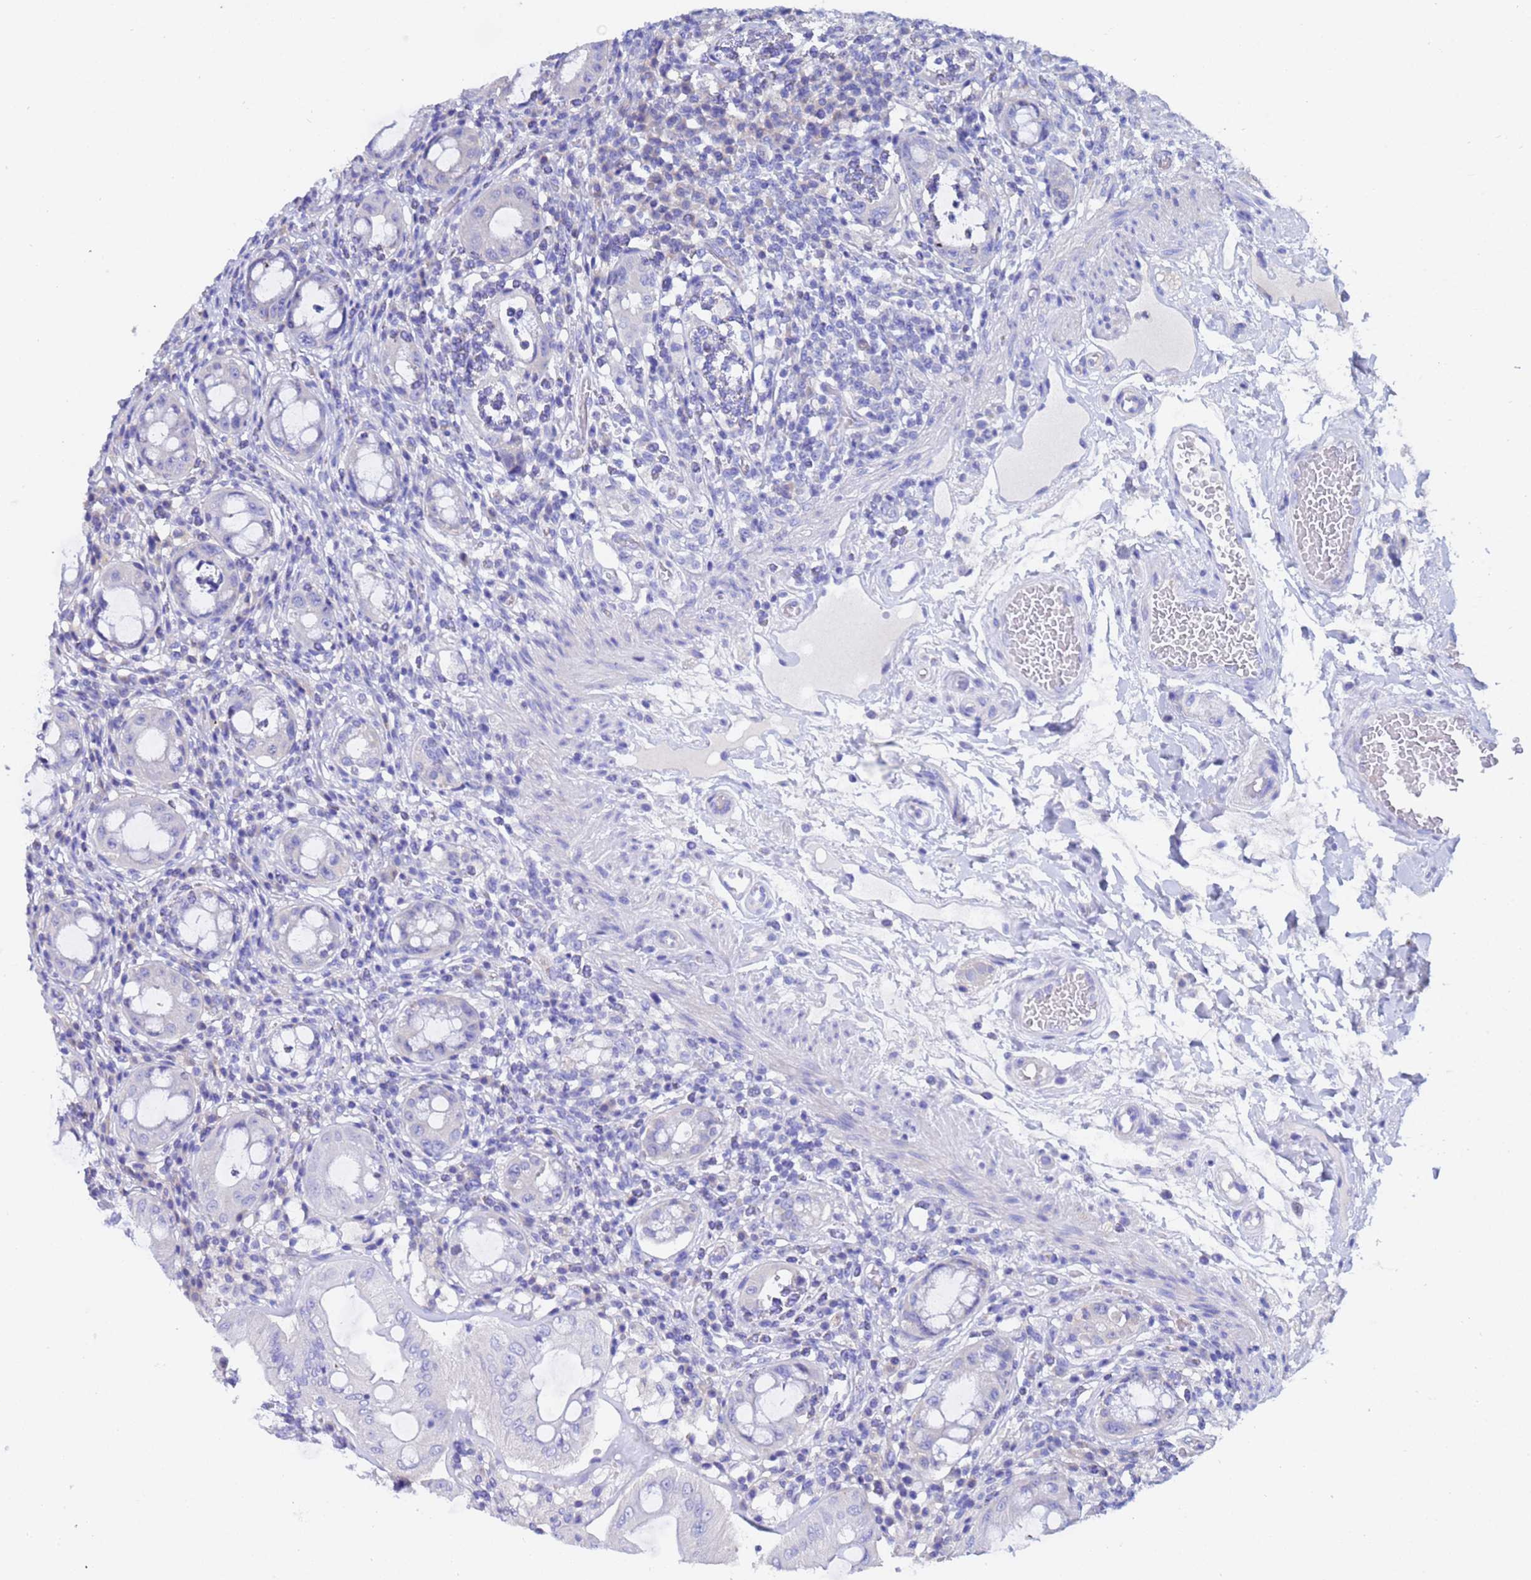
{"staining": {"intensity": "weak", "quantity": "<25%", "location": "cytoplasmic/membranous"}, "tissue": "rectum", "cell_type": "Glandular cells", "image_type": "normal", "snomed": [{"axis": "morphology", "description": "Normal tissue, NOS"}, {"axis": "topography", "description": "Rectum"}], "caption": "IHC of normal rectum reveals no positivity in glandular cells. The staining was performed using DAB to visualize the protein expression in brown, while the nuclei were stained in blue with hematoxylin (Magnification: 20x).", "gene": "UBE2O", "patient": {"sex": "female", "age": 57}}